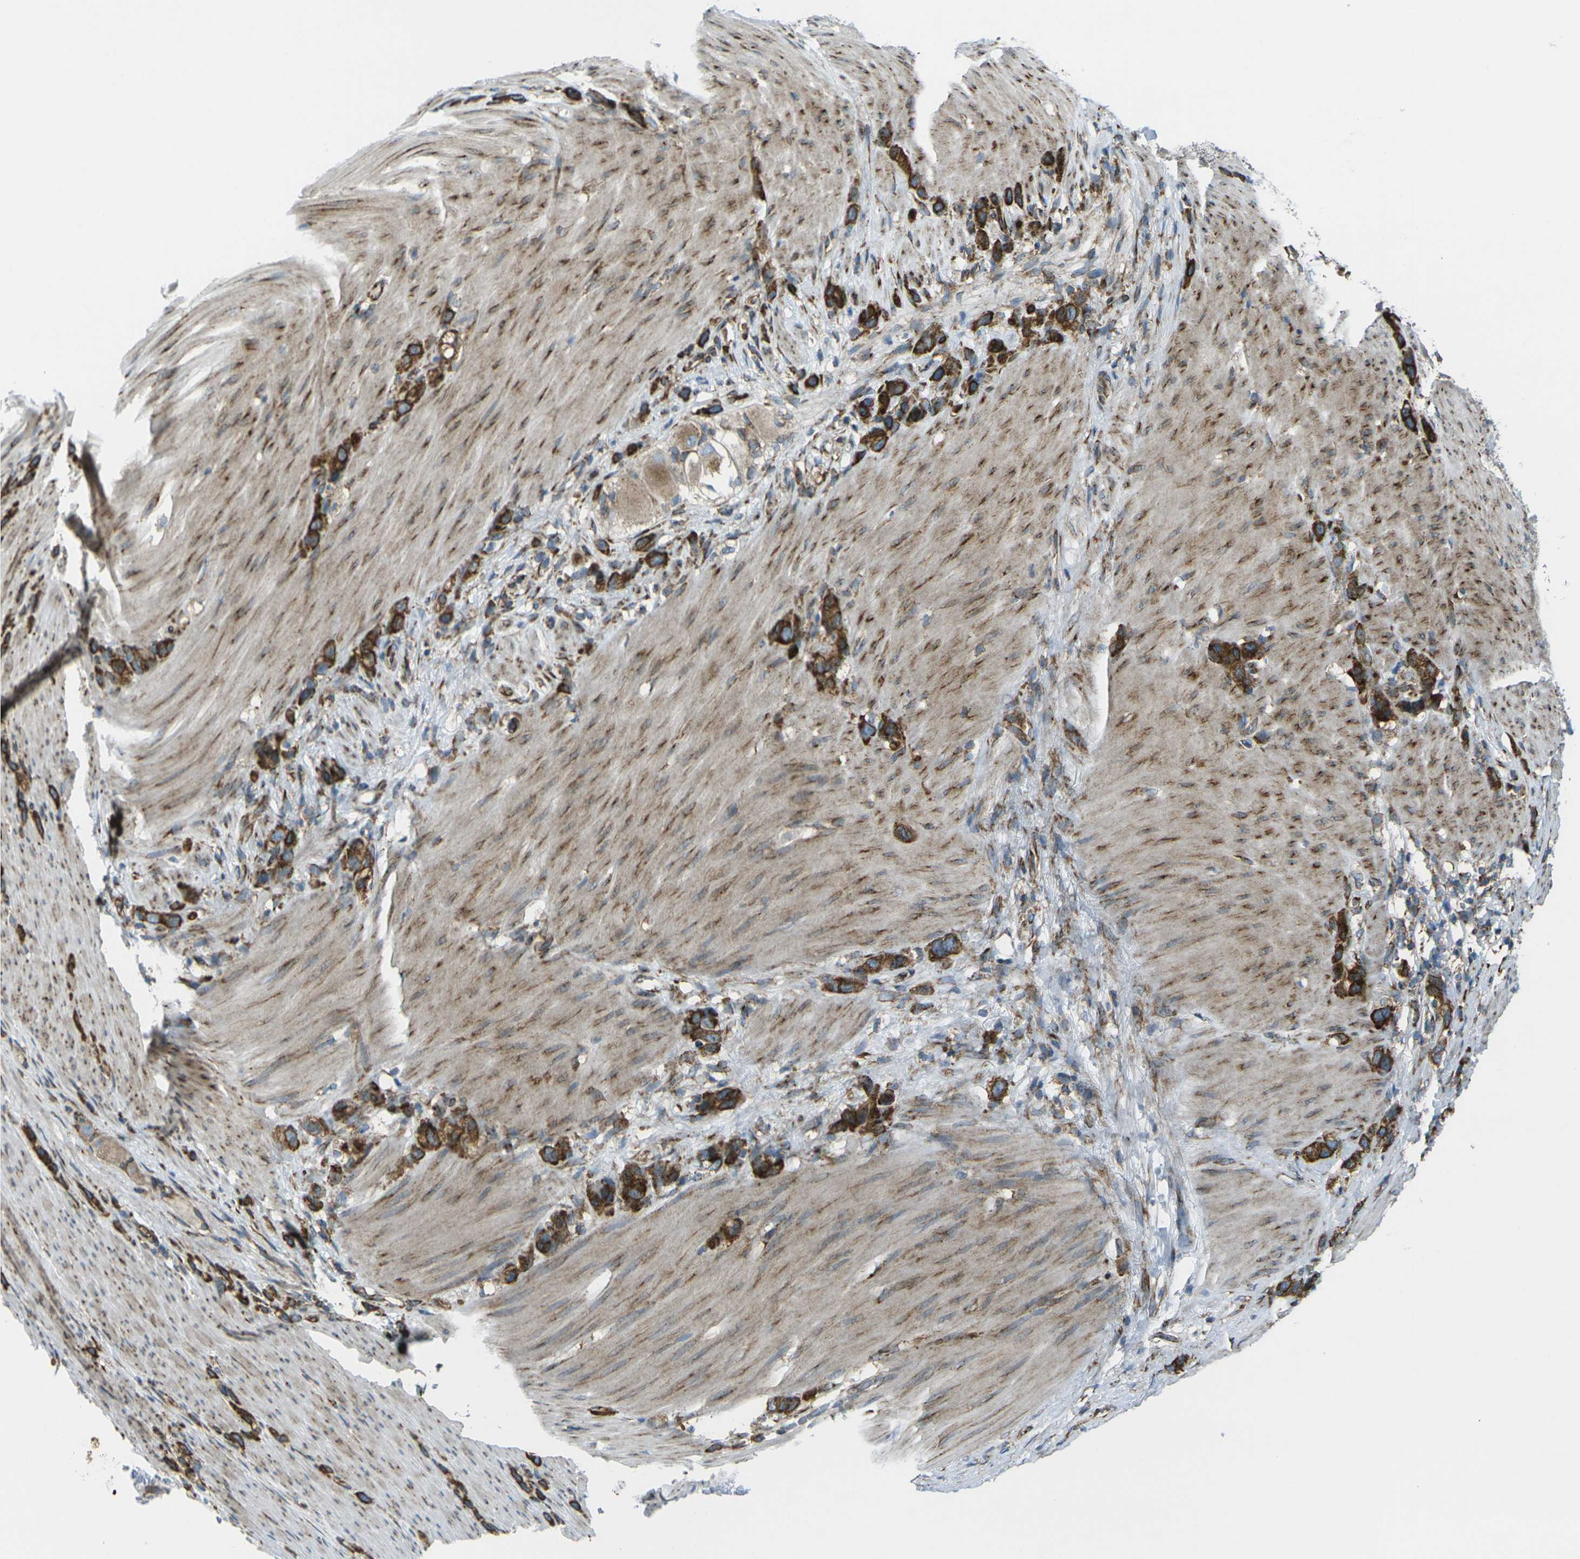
{"staining": {"intensity": "strong", "quantity": ">75%", "location": "cytoplasmic/membranous"}, "tissue": "stomach cancer", "cell_type": "Tumor cells", "image_type": "cancer", "snomed": [{"axis": "morphology", "description": "Normal tissue, NOS"}, {"axis": "morphology", "description": "Adenocarcinoma, NOS"}, {"axis": "morphology", "description": "Adenocarcinoma, High grade"}, {"axis": "topography", "description": "Stomach, upper"}, {"axis": "topography", "description": "Stomach"}], "caption": "High-grade adenocarcinoma (stomach) stained for a protein (brown) reveals strong cytoplasmic/membranous positive staining in about >75% of tumor cells.", "gene": "CELSR2", "patient": {"sex": "female", "age": 65}}